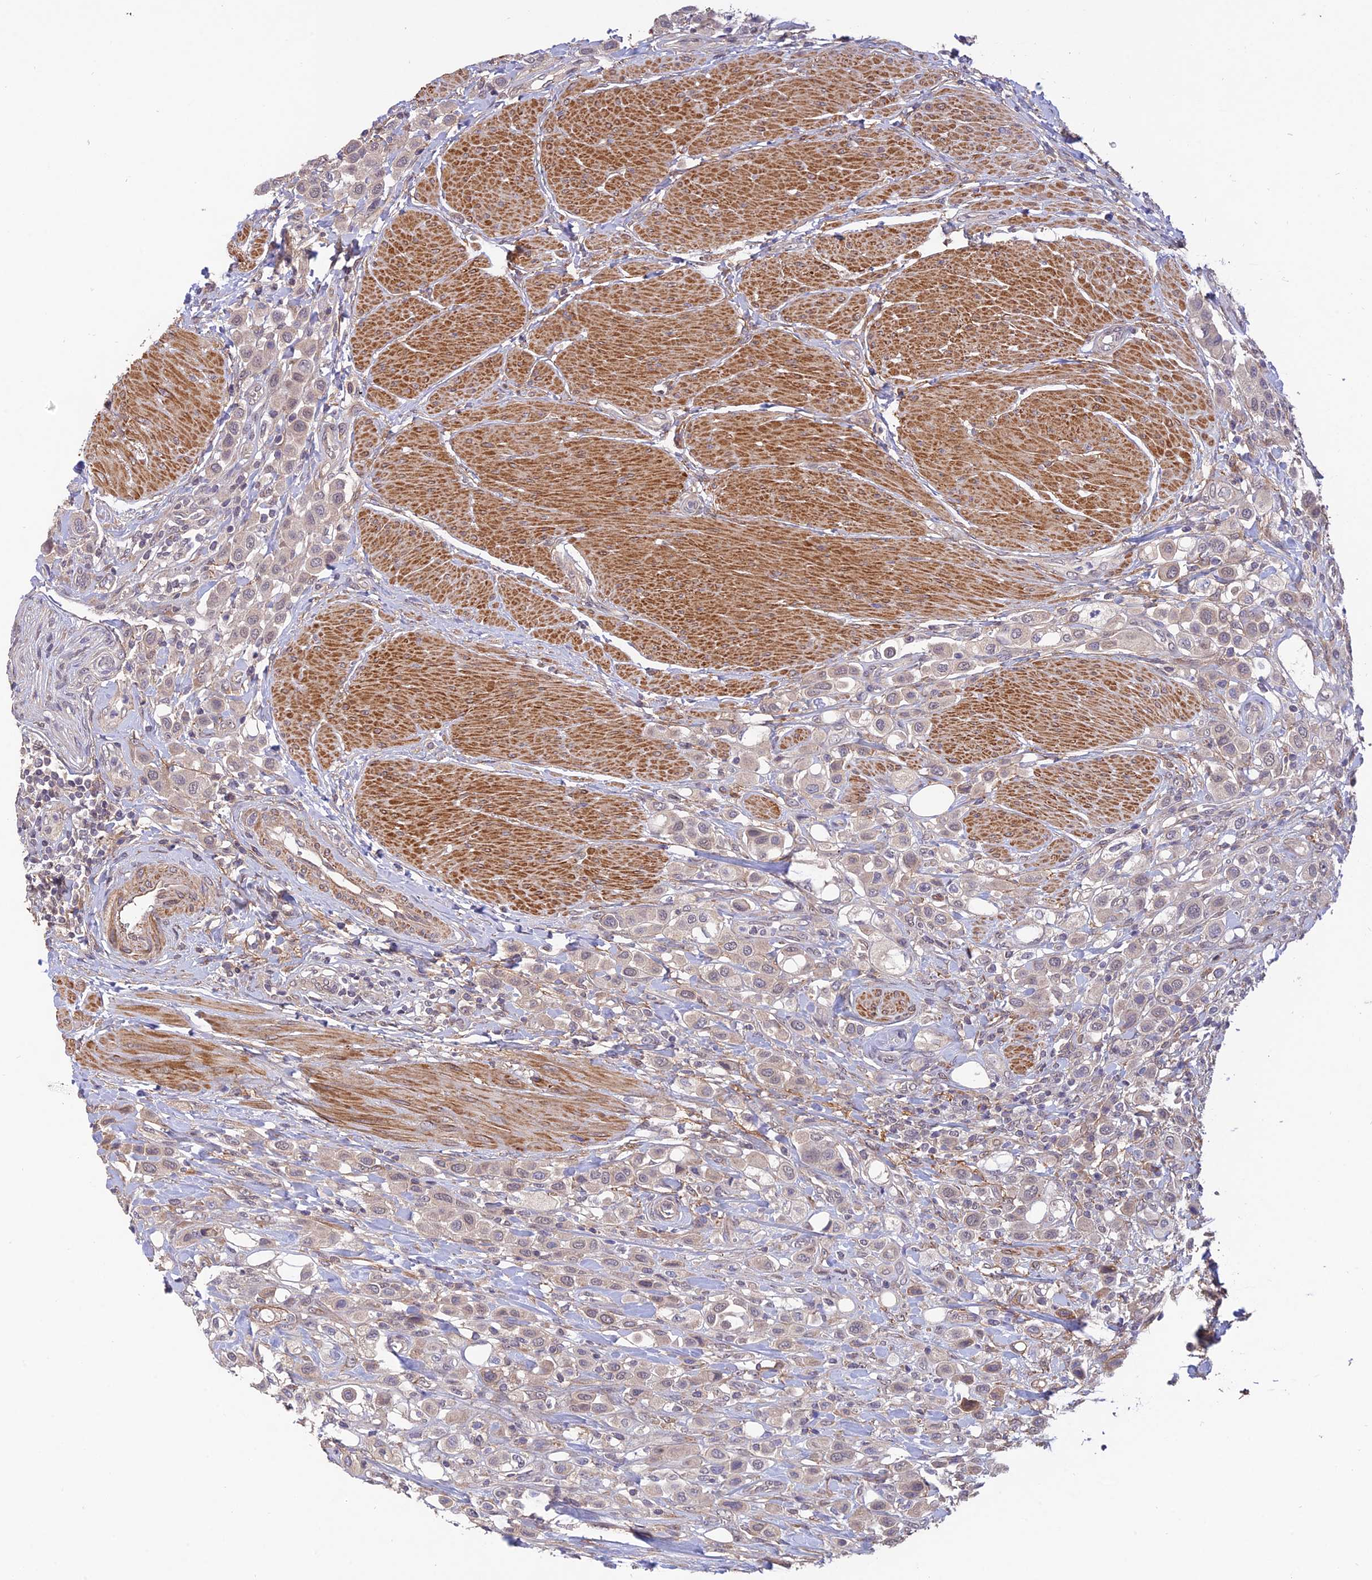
{"staining": {"intensity": "negative", "quantity": "none", "location": "none"}, "tissue": "urothelial cancer", "cell_type": "Tumor cells", "image_type": "cancer", "snomed": [{"axis": "morphology", "description": "Urothelial carcinoma, High grade"}, {"axis": "topography", "description": "Urinary bladder"}], "caption": "Protein analysis of urothelial cancer shows no significant positivity in tumor cells.", "gene": "PAGR1", "patient": {"sex": "male", "age": 50}}